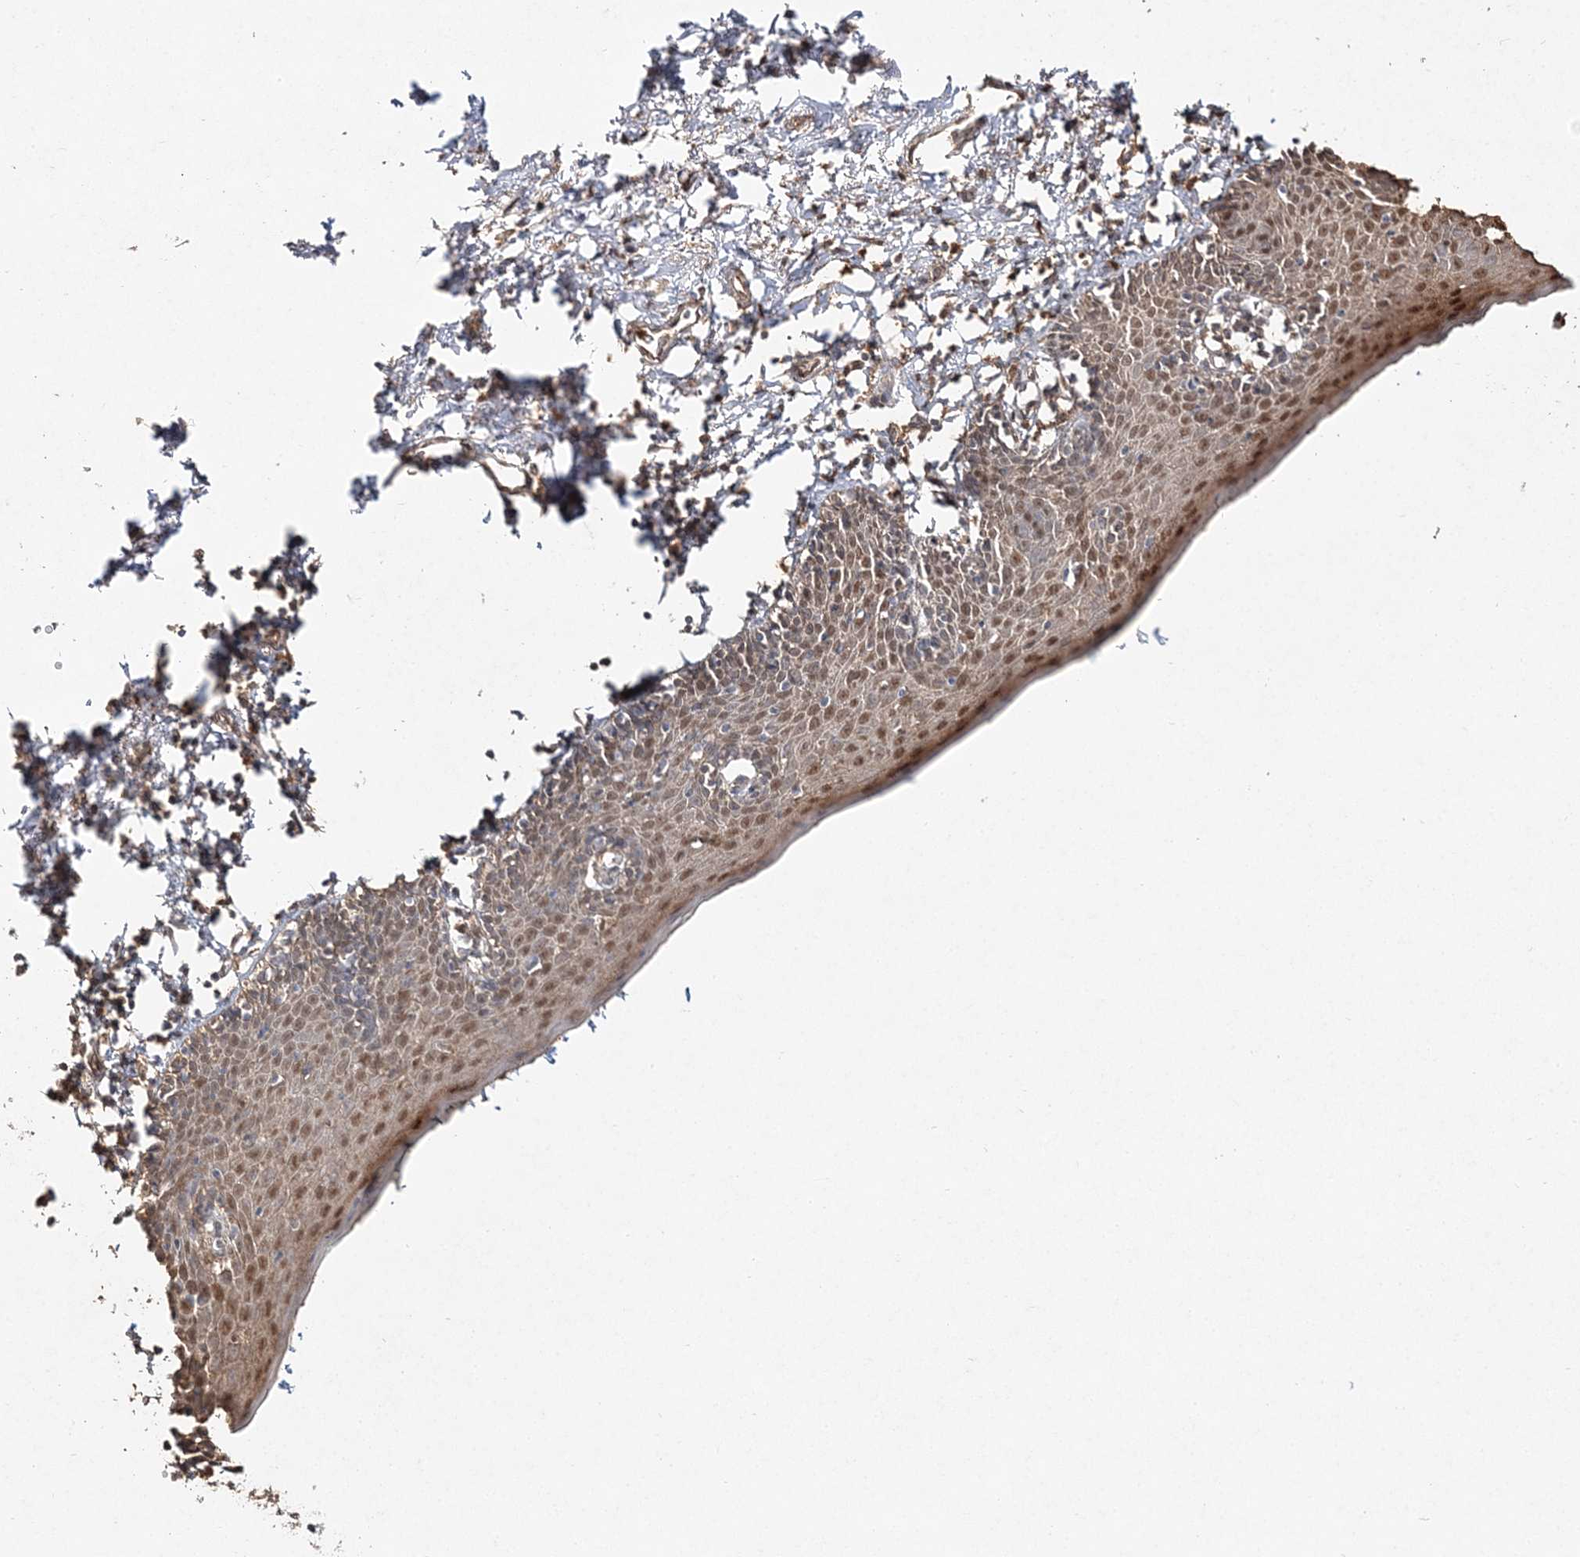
{"staining": {"intensity": "moderate", "quantity": ">75%", "location": "nuclear"}, "tissue": "skin", "cell_type": "Epidermal cells", "image_type": "normal", "snomed": [{"axis": "morphology", "description": "Normal tissue, NOS"}, {"axis": "topography", "description": "Vulva"}], "caption": "A brown stain shows moderate nuclear positivity of a protein in epidermal cells of benign human skin.", "gene": "S100A11", "patient": {"sex": "female", "age": 66}}